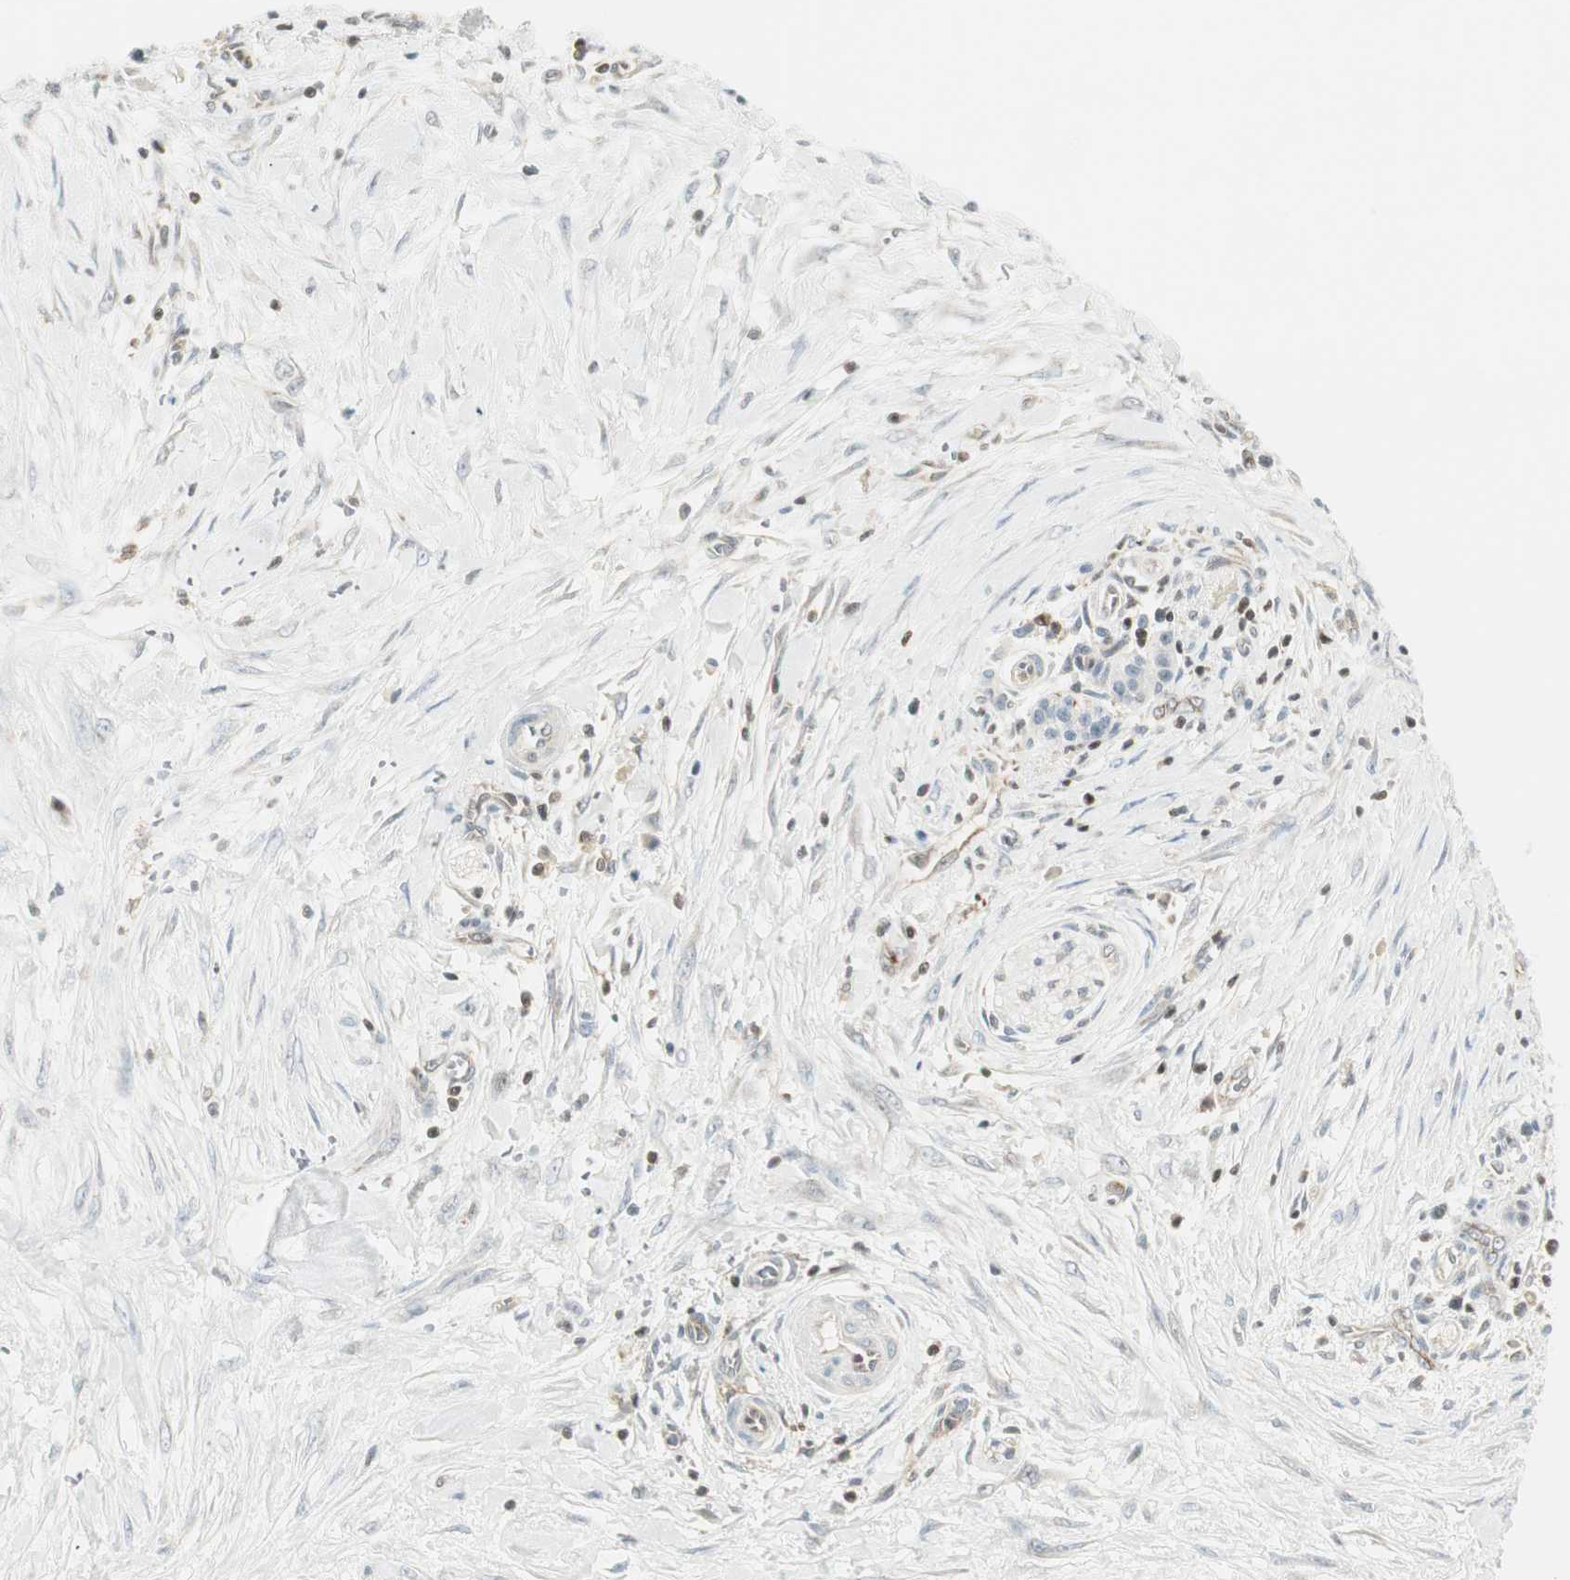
{"staining": {"intensity": "negative", "quantity": "none", "location": "none"}, "tissue": "pancreatic cancer", "cell_type": "Tumor cells", "image_type": "cancer", "snomed": [{"axis": "morphology", "description": "Adenocarcinoma, NOS"}, {"axis": "topography", "description": "Pancreas"}], "caption": "Pancreatic adenocarcinoma was stained to show a protein in brown. There is no significant expression in tumor cells.", "gene": "PPP1CA", "patient": {"sex": "male", "age": 59}}